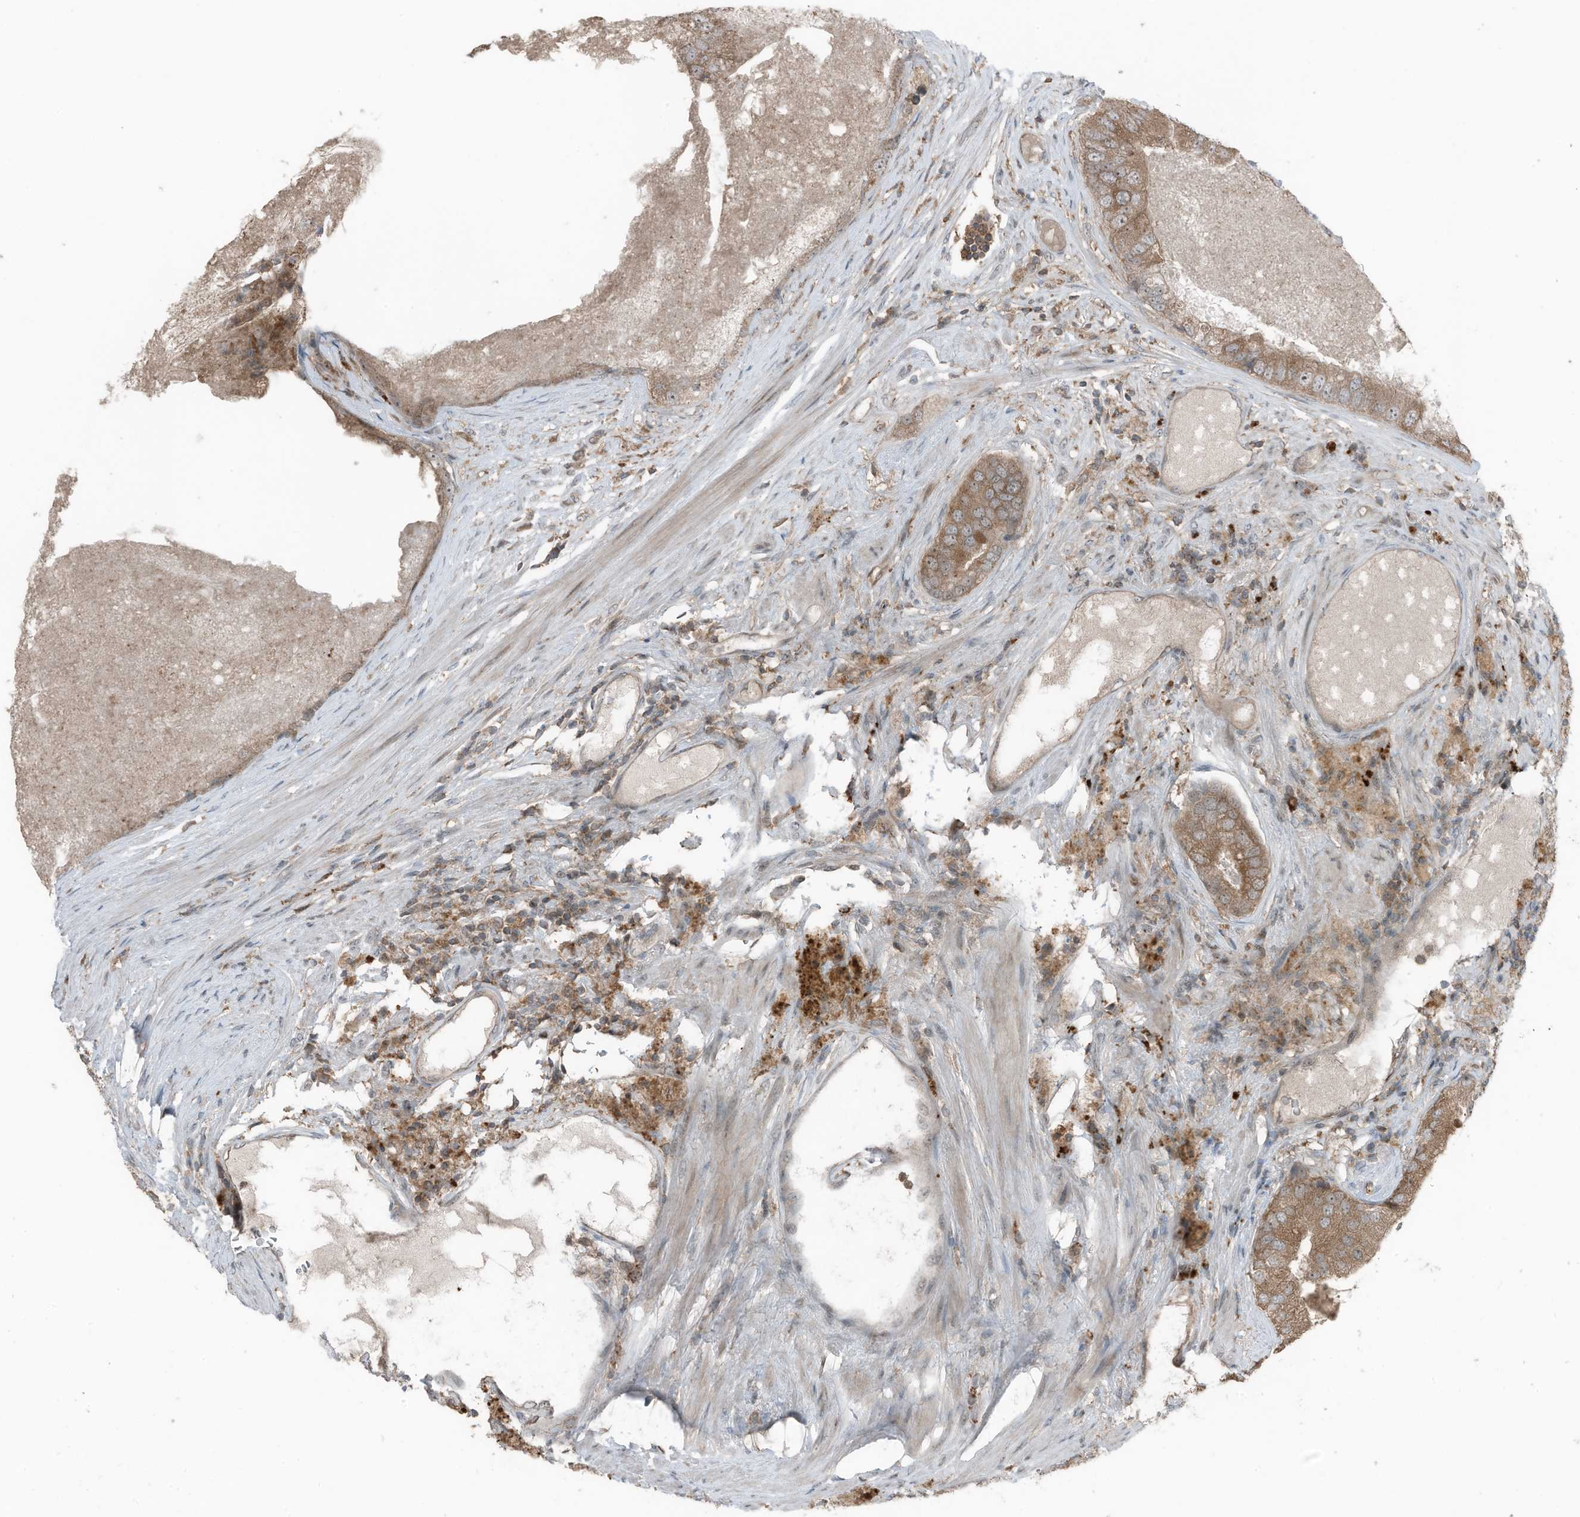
{"staining": {"intensity": "moderate", "quantity": ">75%", "location": "cytoplasmic/membranous"}, "tissue": "prostate cancer", "cell_type": "Tumor cells", "image_type": "cancer", "snomed": [{"axis": "morphology", "description": "Adenocarcinoma, High grade"}, {"axis": "topography", "description": "Prostate"}], "caption": "Prostate cancer (adenocarcinoma (high-grade)) tissue demonstrates moderate cytoplasmic/membranous positivity in approximately >75% of tumor cells The protein is shown in brown color, while the nuclei are stained blue.", "gene": "TXNDC9", "patient": {"sex": "male", "age": 70}}